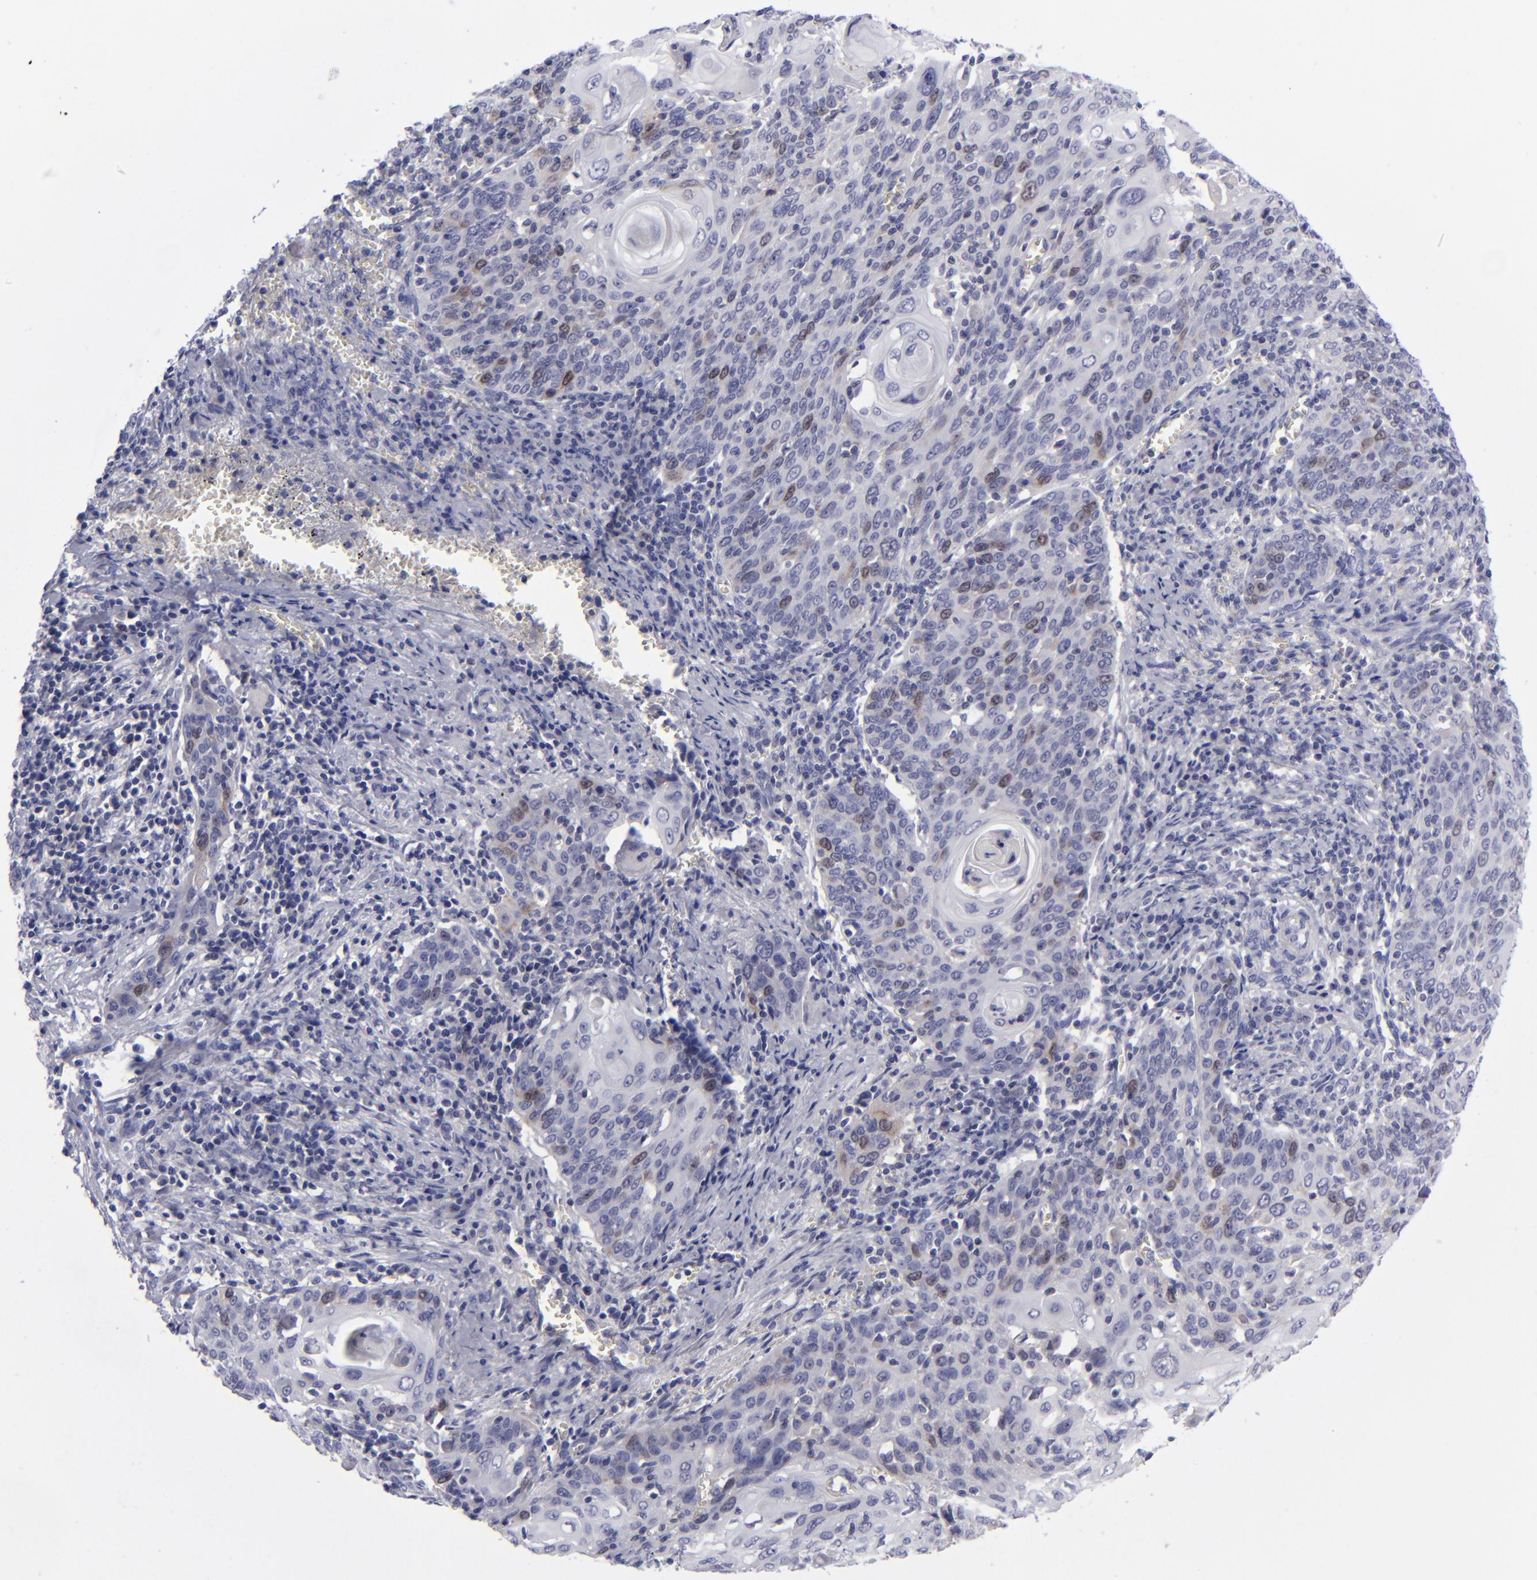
{"staining": {"intensity": "weak", "quantity": "<25%", "location": "nuclear"}, "tissue": "cervical cancer", "cell_type": "Tumor cells", "image_type": "cancer", "snomed": [{"axis": "morphology", "description": "Squamous cell carcinoma, NOS"}, {"axis": "topography", "description": "Cervix"}], "caption": "IHC image of human cervical cancer (squamous cell carcinoma) stained for a protein (brown), which displays no positivity in tumor cells. (Immunohistochemistry, brightfield microscopy, high magnification).", "gene": "AURKA", "patient": {"sex": "female", "age": 54}}